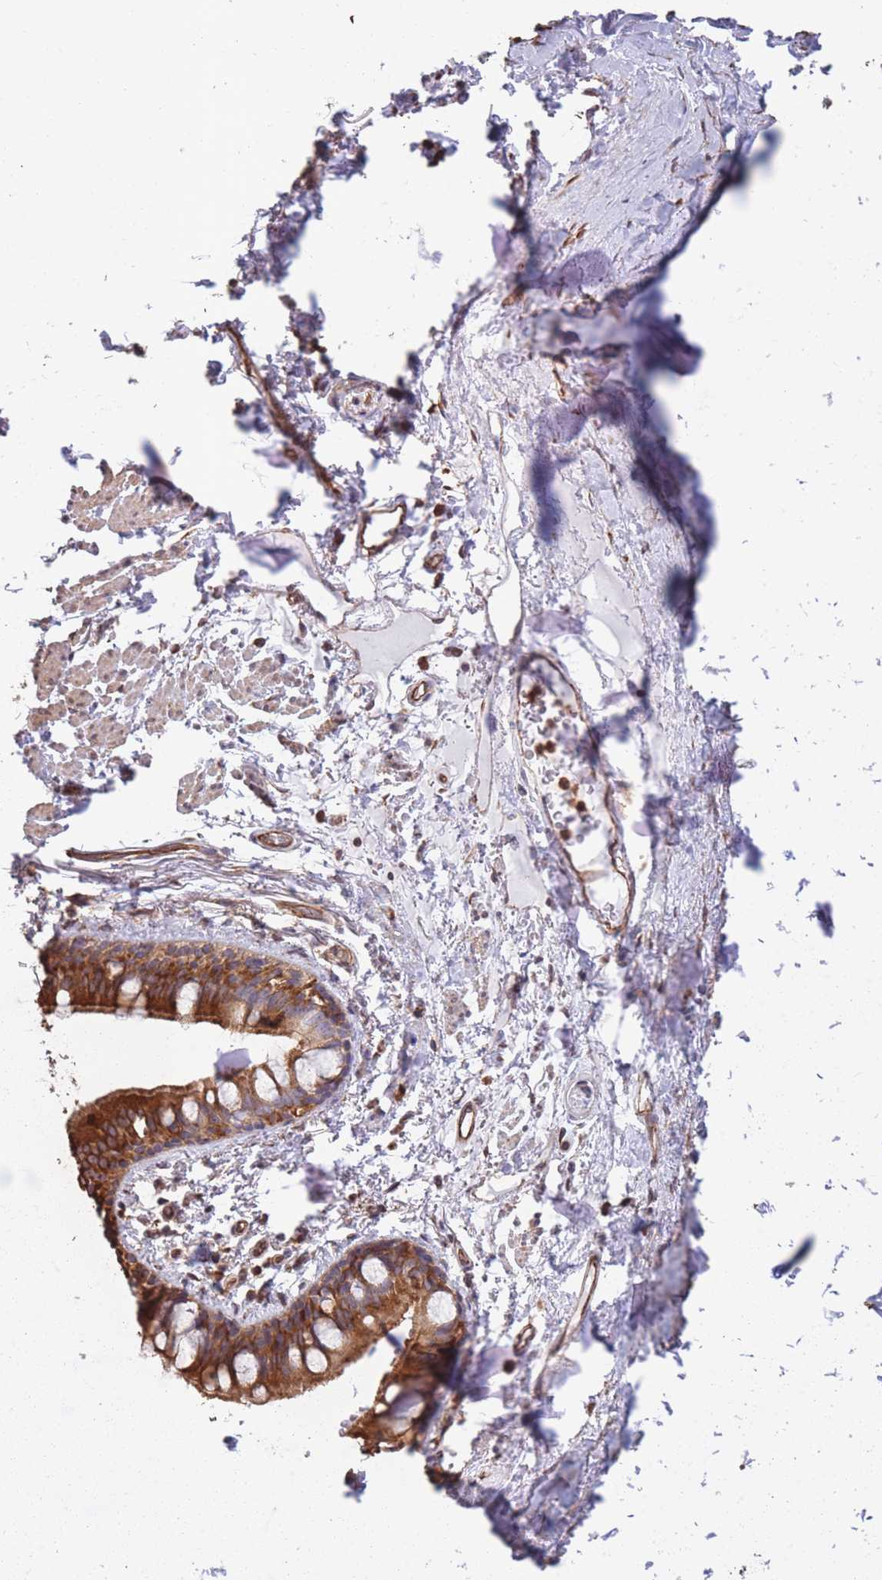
{"staining": {"intensity": "strong", "quantity": ">75%", "location": "cytoplasmic/membranous"}, "tissue": "bronchus", "cell_type": "Respiratory epithelial cells", "image_type": "normal", "snomed": [{"axis": "morphology", "description": "Normal tissue, NOS"}, {"axis": "topography", "description": "Bronchus"}], "caption": "Brown immunohistochemical staining in normal bronchus demonstrates strong cytoplasmic/membranous positivity in approximately >75% of respiratory epithelial cells.", "gene": "ARL13B", "patient": {"sex": "male", "age": 70}}